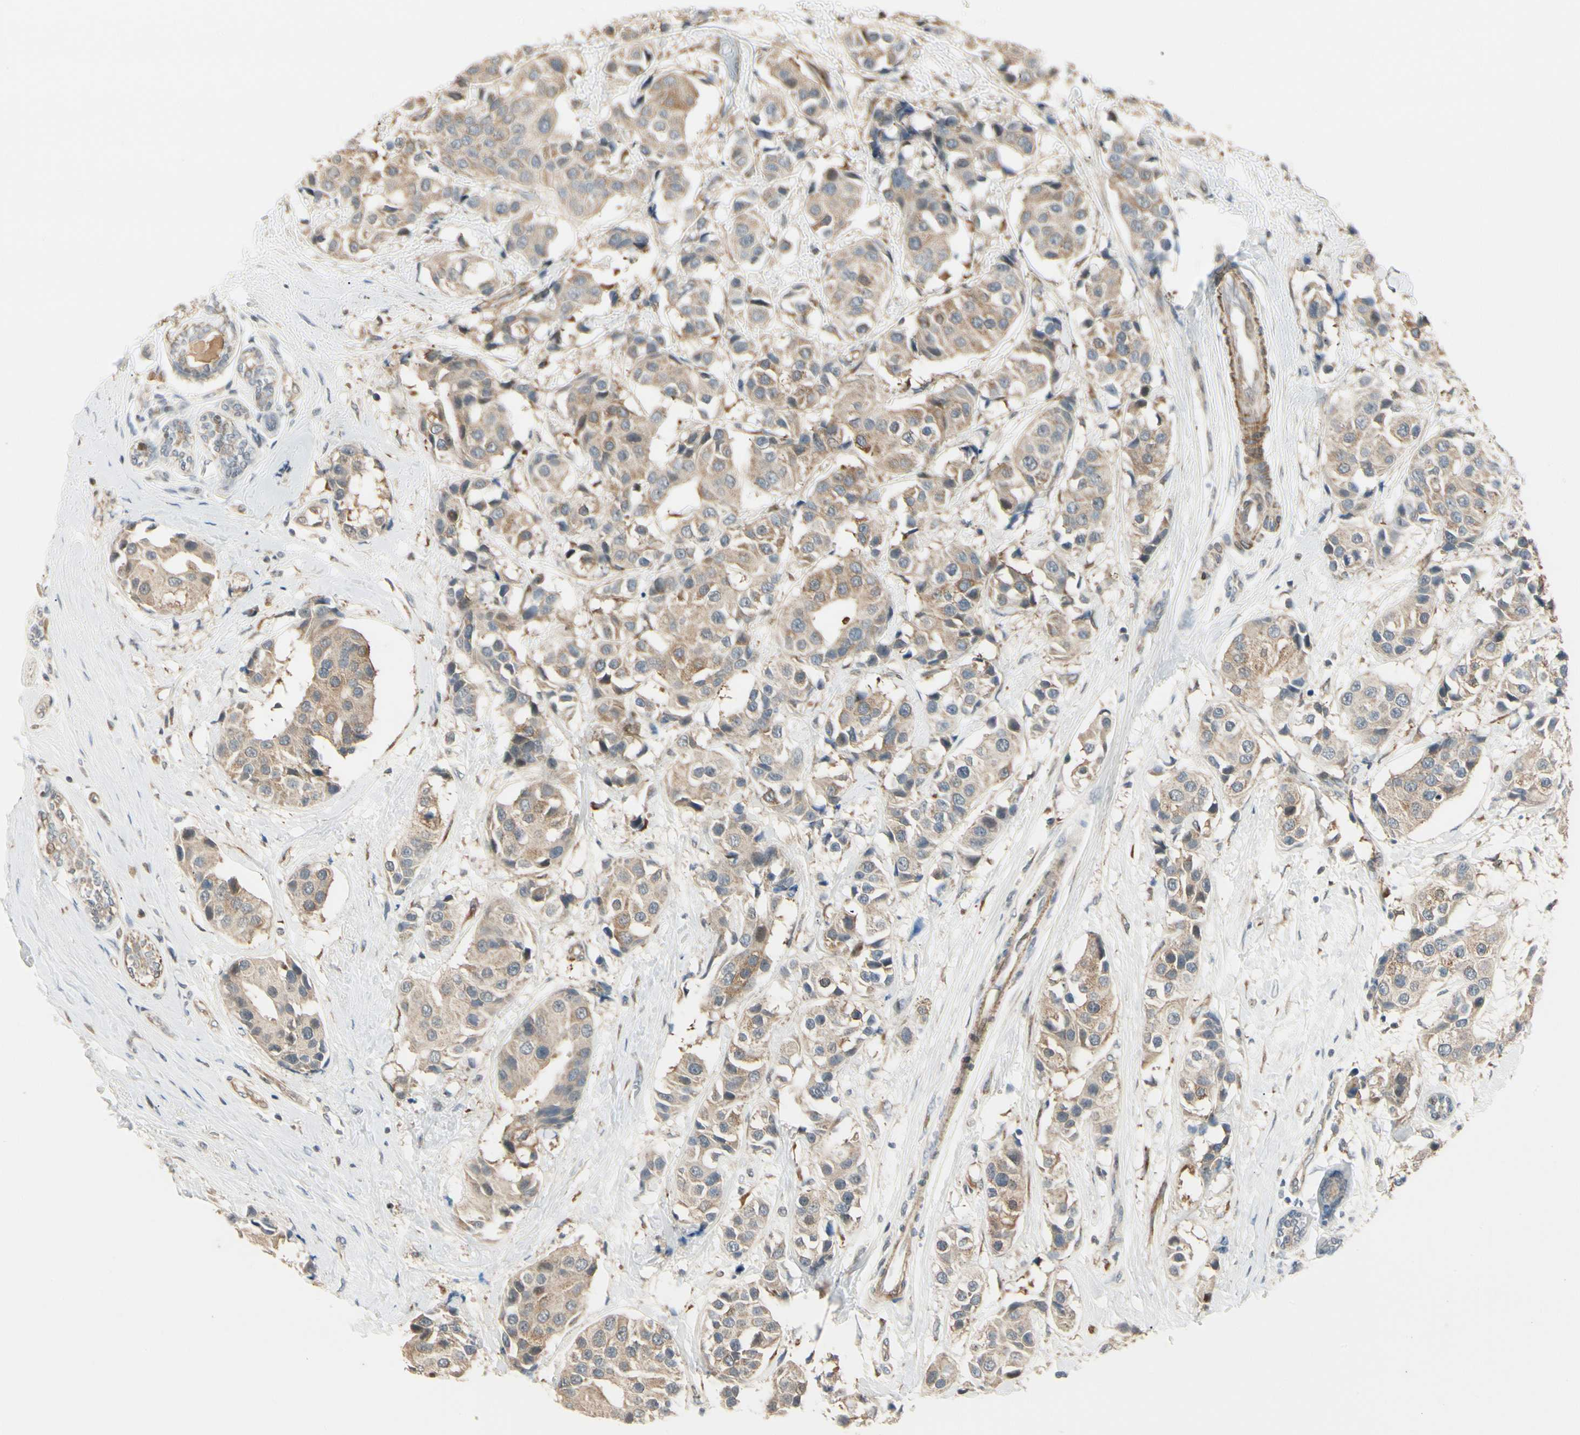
{"staining": {"intensity": "weak", "quantity": ">75%", "location": "cytoplasmic/membranous"}, "tissue": "breast cancer", "cell_type": "Tumor cells", "image_type": "cancer", "snomed": [{"axis": "morphology", "description": "Normal tissue, NOS"}, {"axis": "morphology", "description": "Duct carcinoma"}, {"axis": "topography", "description": "Breast"}], "caption": "This image exhibits immunohistochemistry staining of invasive ductal carcinoma (breast), with low weak cytoplasmic/membranous expression in approximately >75% of tumor cells.", "gene": "P4HA3", "patient": {"sex": "female", "age": 39}}